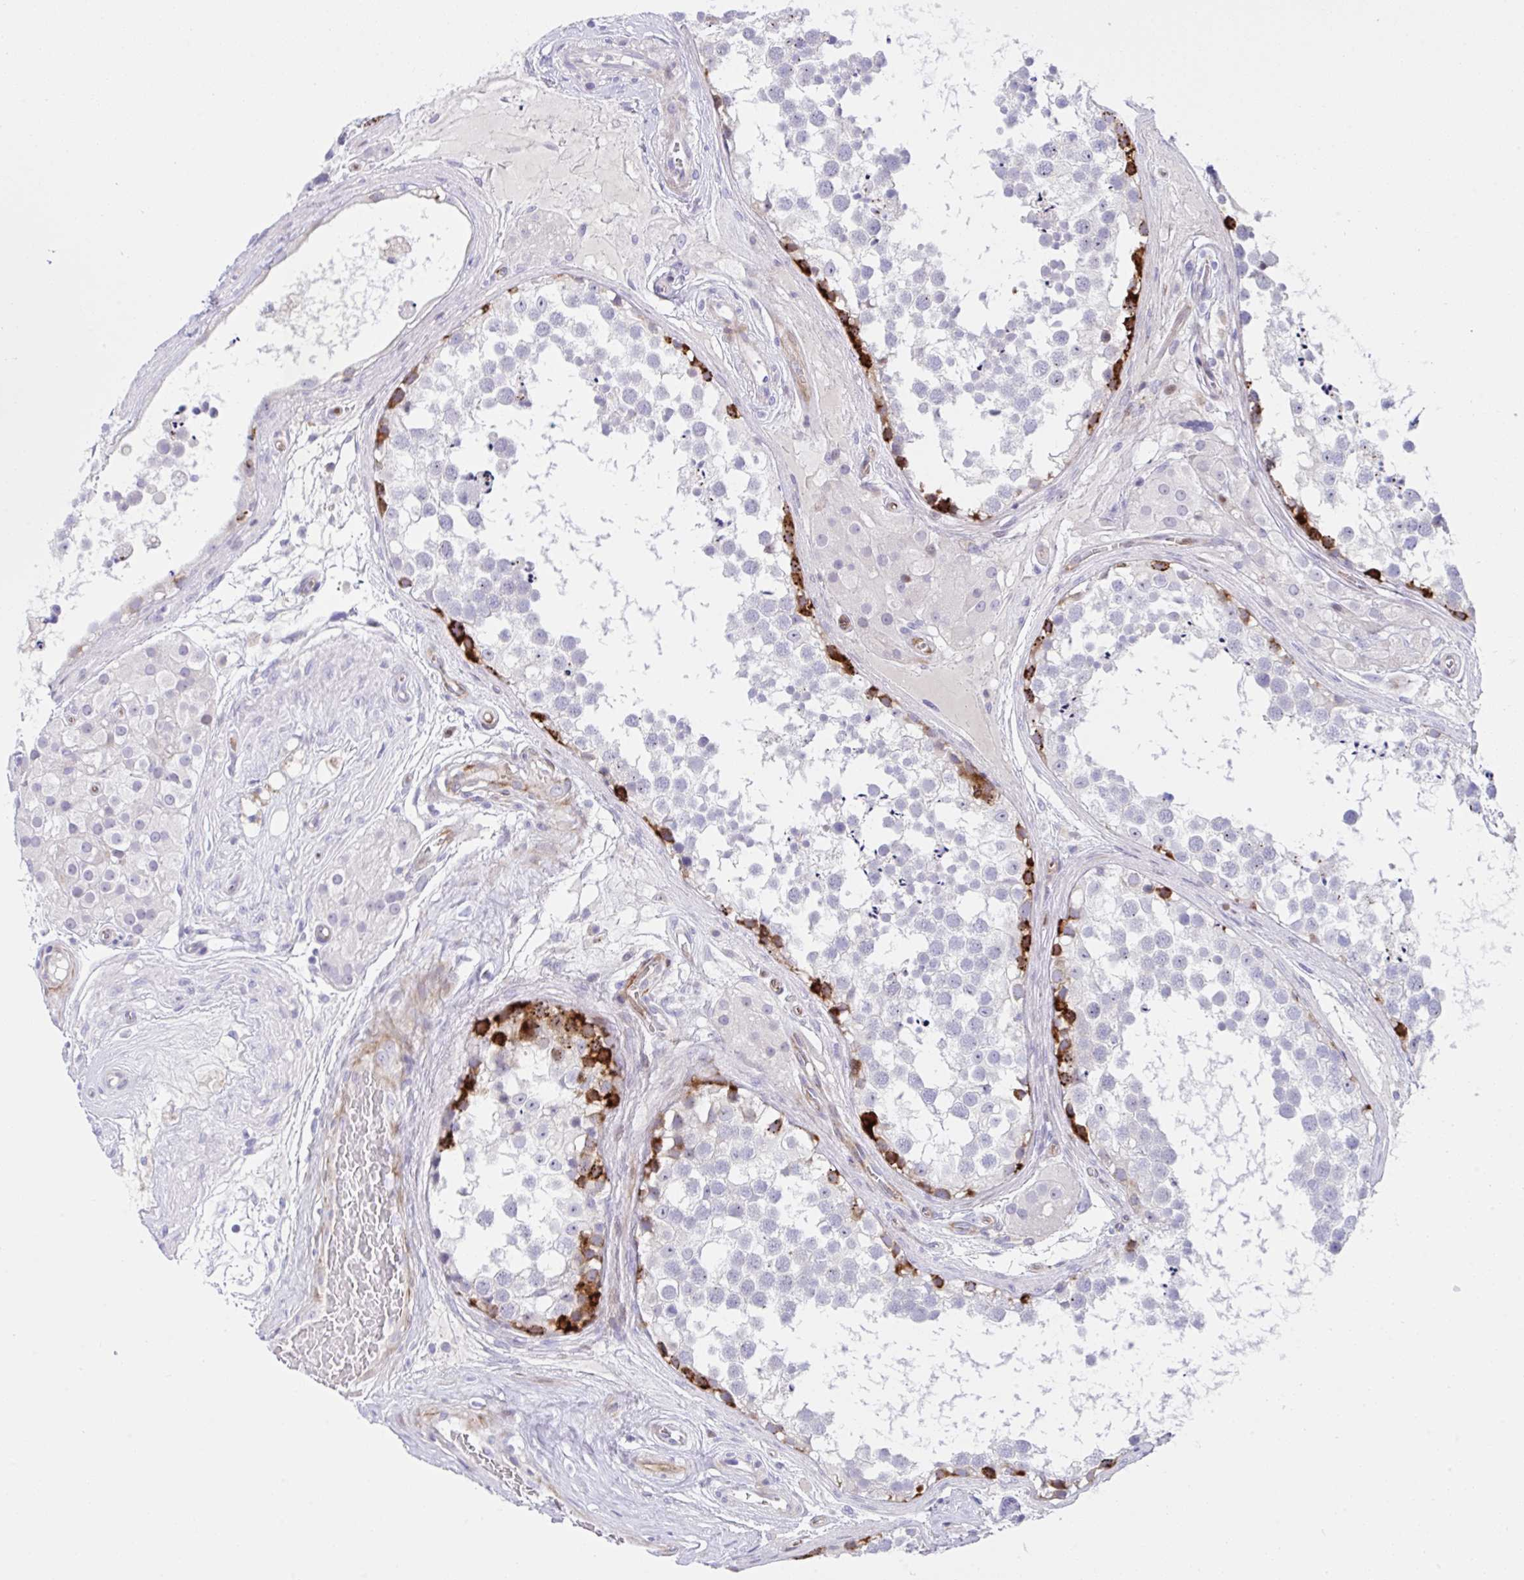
{"staining": {"intensity": "strong", "quantity": "<25%", "location": "cytoplasmic/membranous"}, "tissue": "testis", "cell_type": "Cells in seminiferous ducts", "image_type": "normal", "snomed": [{"axis": "morphology", "description": "Normal tissue, NOS"}, {"axis": "morphology", "description": "Seminoma, NOS"}, {"axis": "topography", "description": "Testis"}], "caption": "High-power microscopy captured an immunohistochemistry (IHC) micrograph of unremarkable testis, revealing strong cytoplasmic/membranous staining in about <25% of cells in seminiferous ducts.", "gene": "ZNF713", "patient": {"sex": "male", "age": 65}}